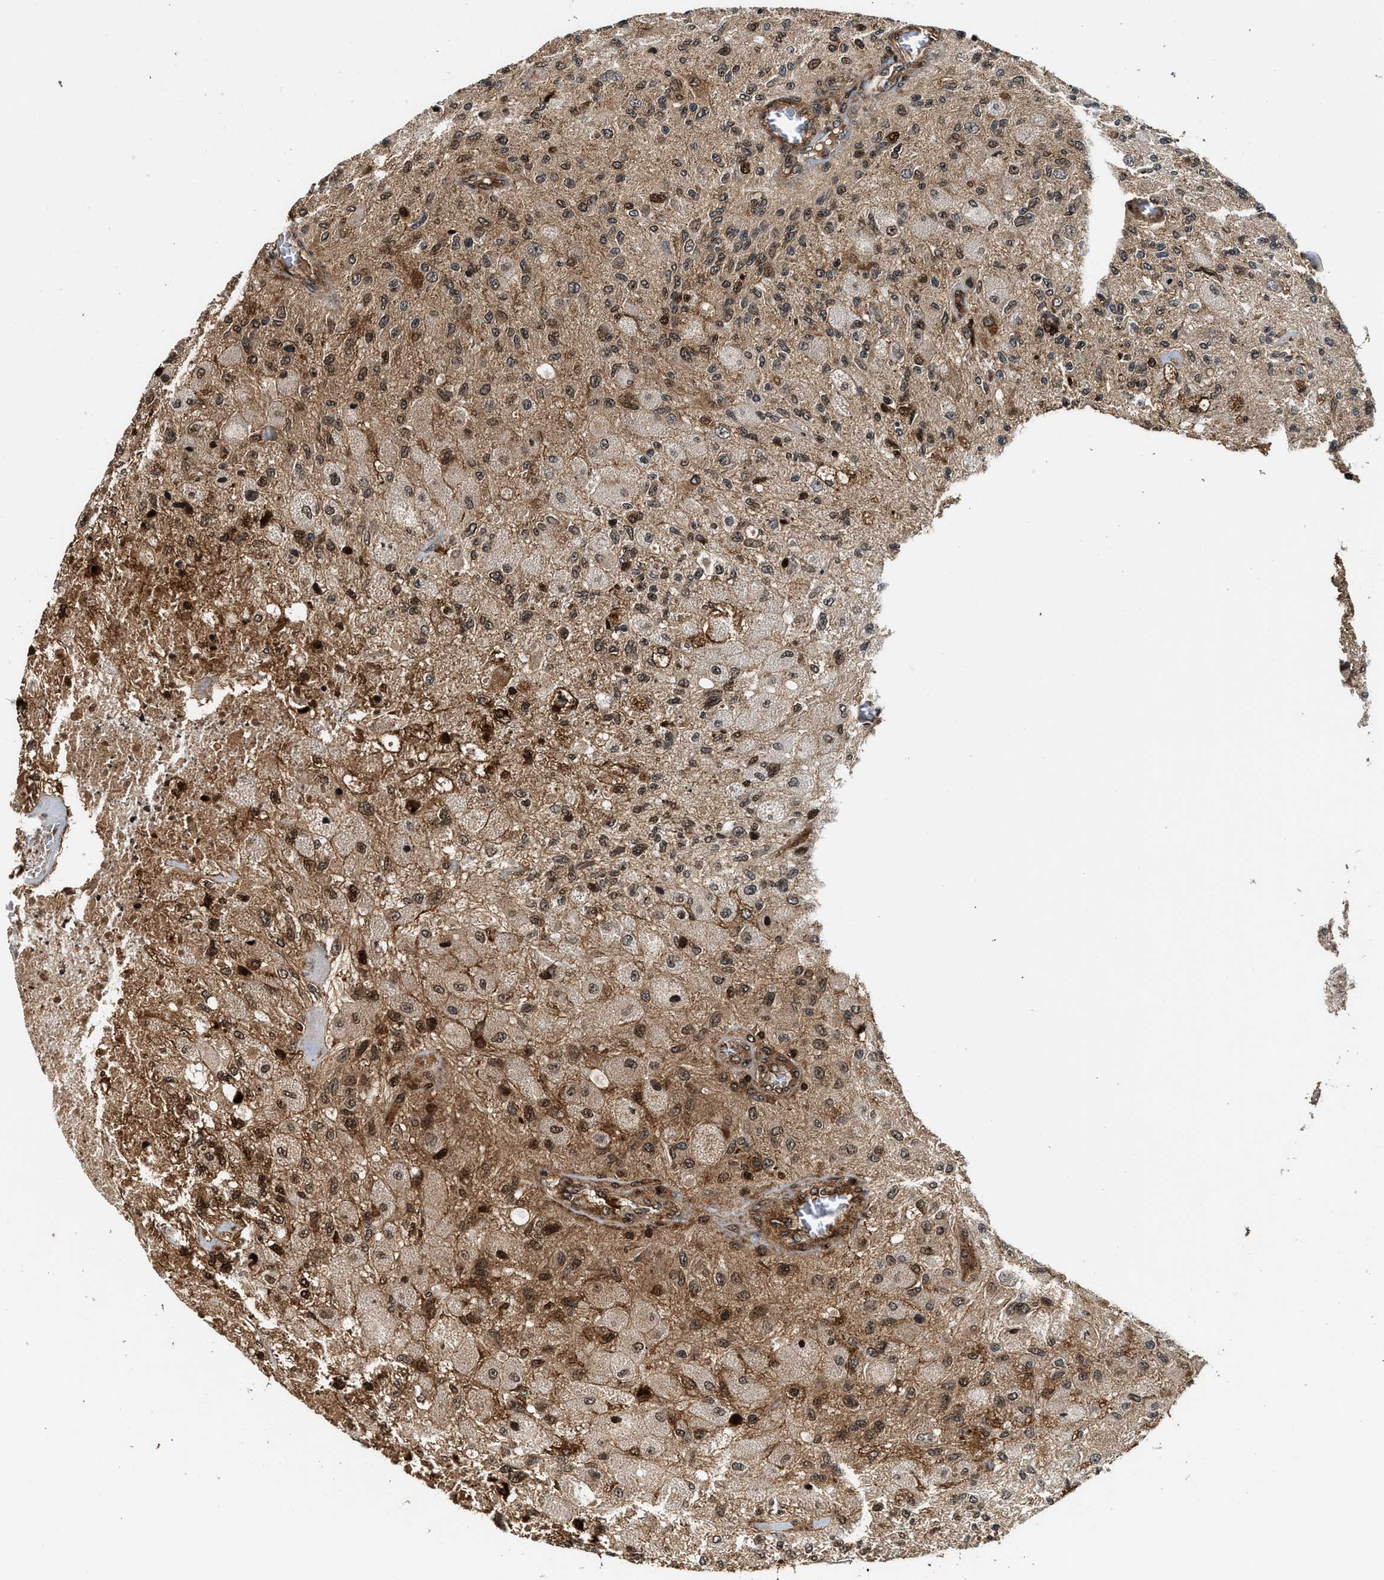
{"staining": {"intensity": "moderate", "quantity": "25%-75%", "location": "nuclear"}, "tissue": "glioma", "cell_type": "Tumor cells", "image_type": "cancer", "snomed": [{"axis": "morphology", "description": "Normal tissue, NOS"}, {"axis": "morphology", "description": "Glioma, malignant, High grade"}, {"axis": "topography", "description": "Cerebral cortex"}], "caption": "A photomicrograph showing moderate nuclear expression in about 25%-75% of tumor cells in glioma, as visualized by brown immunohistochemical staining.", "gene": "MDM2", "patient": {"sex": "male", "age": 77}}